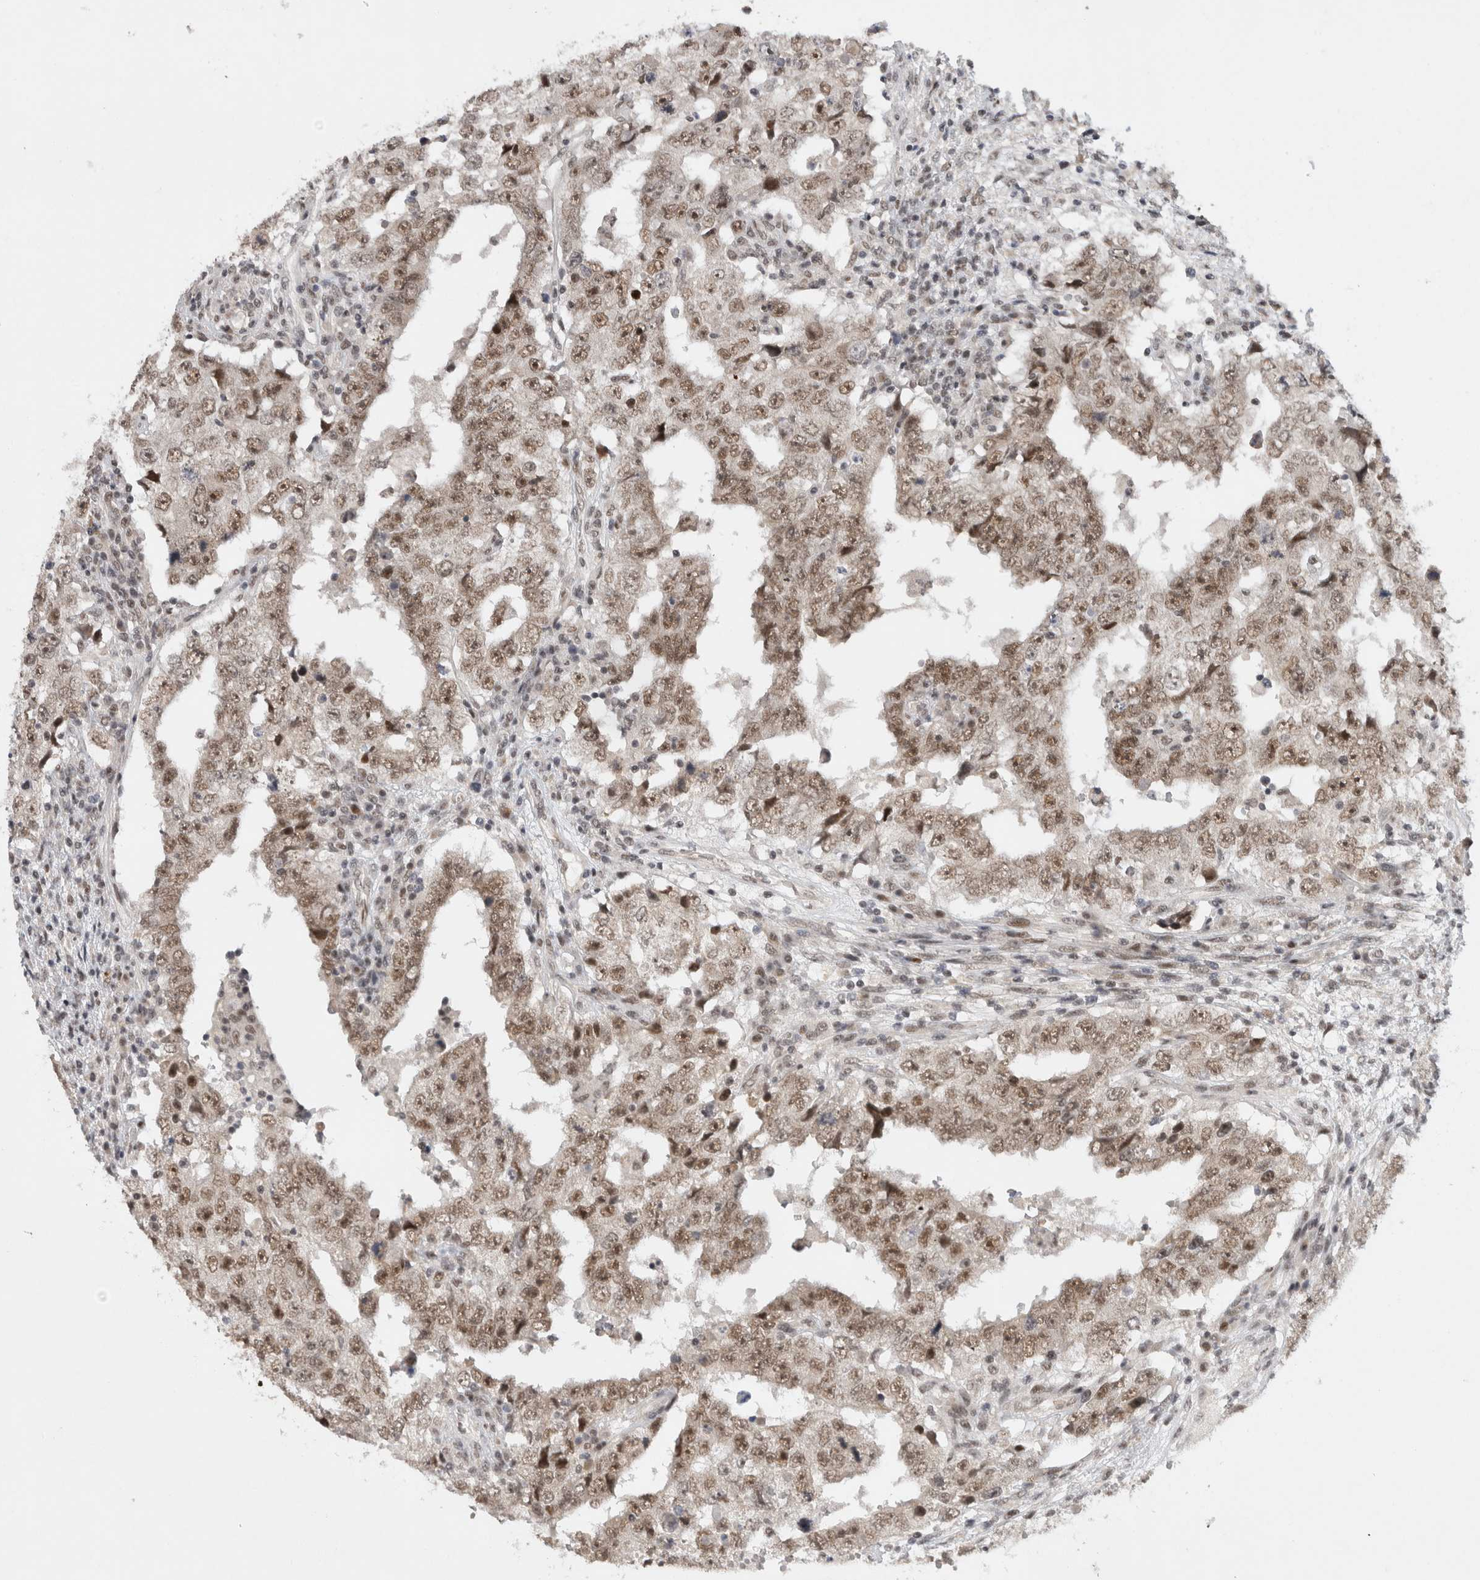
{"staining": {"intensity": "moderate", "quantity": ">75%", "location": "nuclear"}, "tissue": "testis cancer", "cell_type": "Tumor cells", "image_type": "cancer", "snomed": [{"axis": "morphology", "description": "Carcinoma, Embryonal, NOS"}, {"axis": "topography", "description": "Testis"}], "caption": "Testis cancer tissue displays moderate nuclear positivity in about >75% of tumor cells", "gene": "HESX1", "patient": {"sex": "male", "age": 26}}